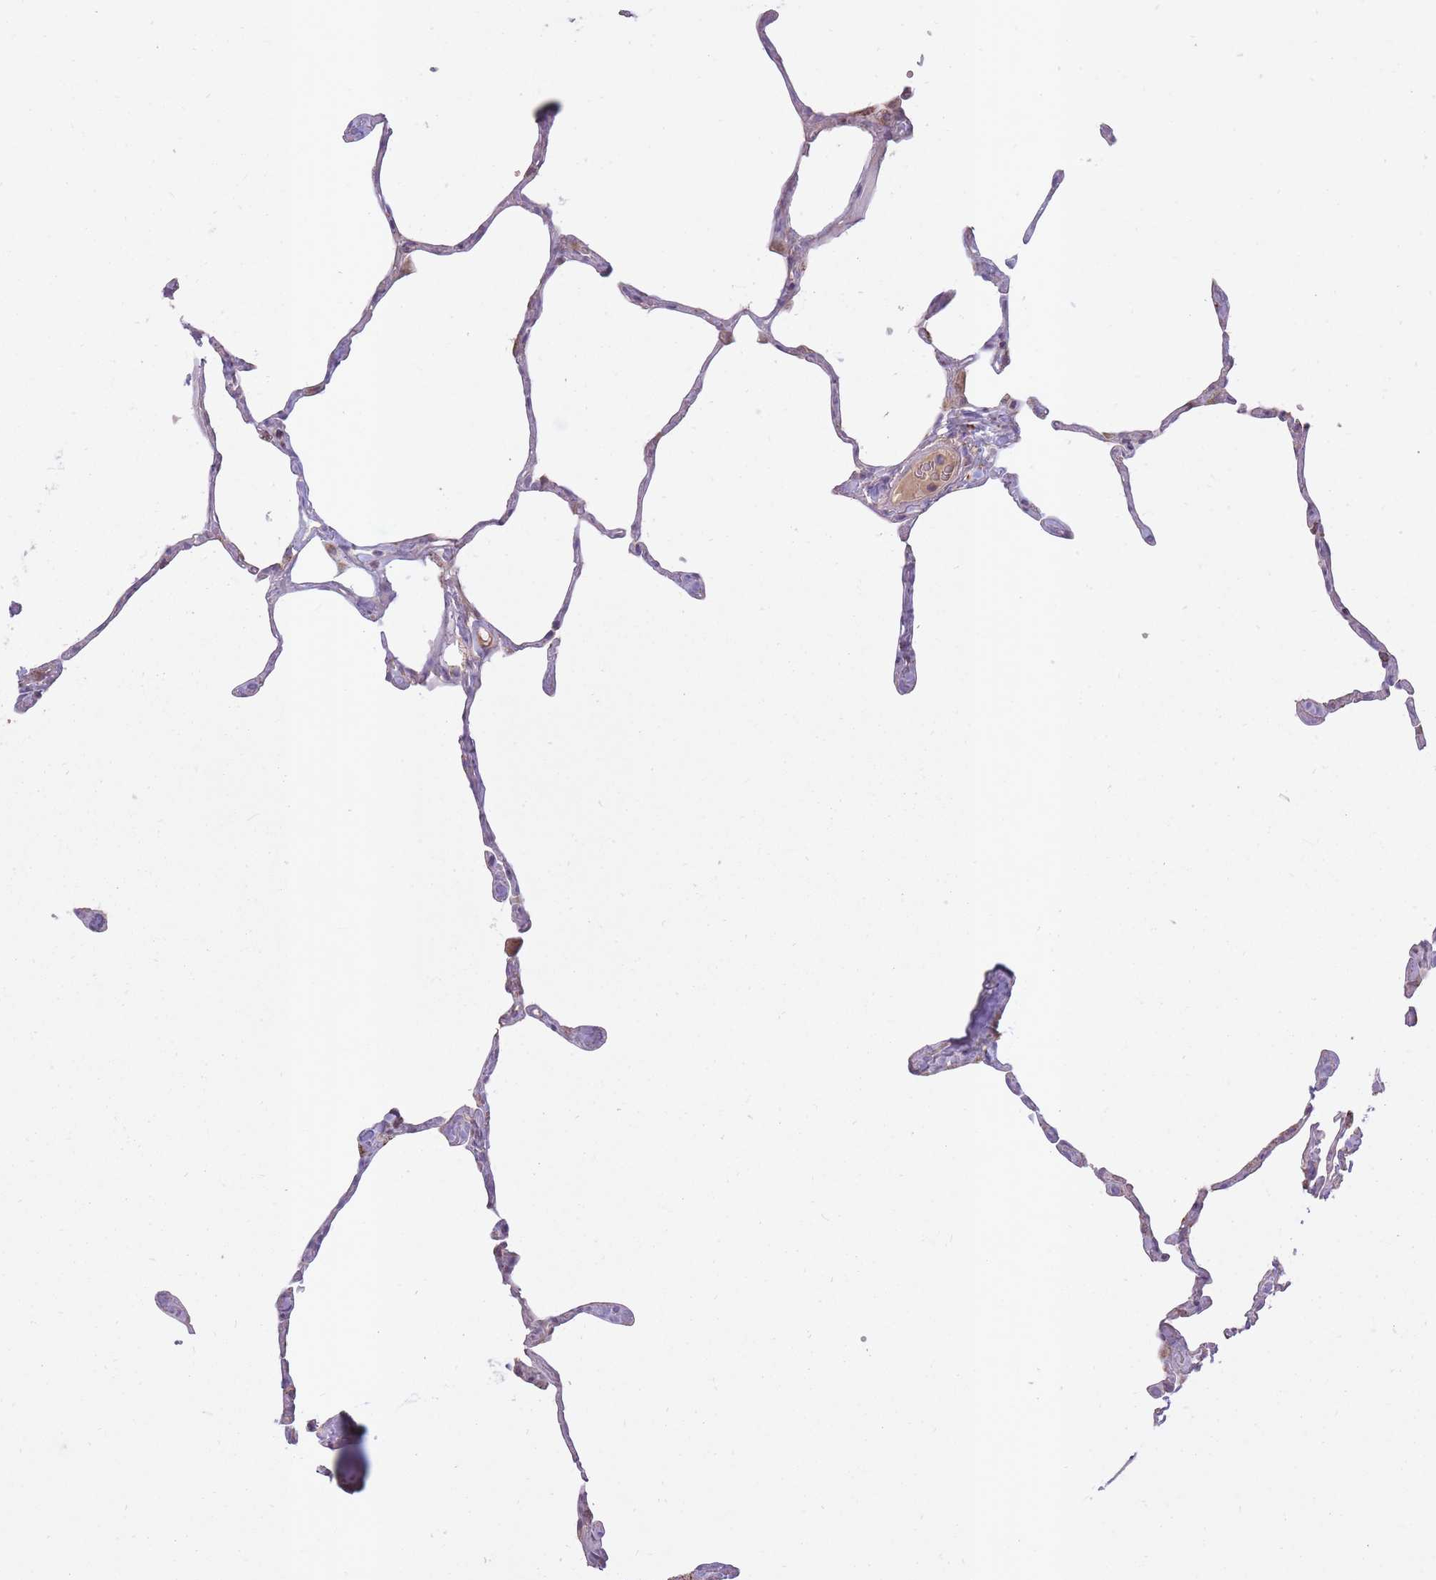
{"staining": {"intensity": "negative", "quantity": "none", "location": "none"}, "tissue": "lung", "cell_type": "Alveolar cells", "image_type": "normal", "snomed": [{"axis": "morphology", "description": "Normal tissue, NOS"}, {"axis": "topography", "description": "Lung"}], "caption": "Lung stained for a protein using IHC shows no positivity alveolar cells.", "gene": "LIN7C", "patient": {"sex": "male", "age": 65}}